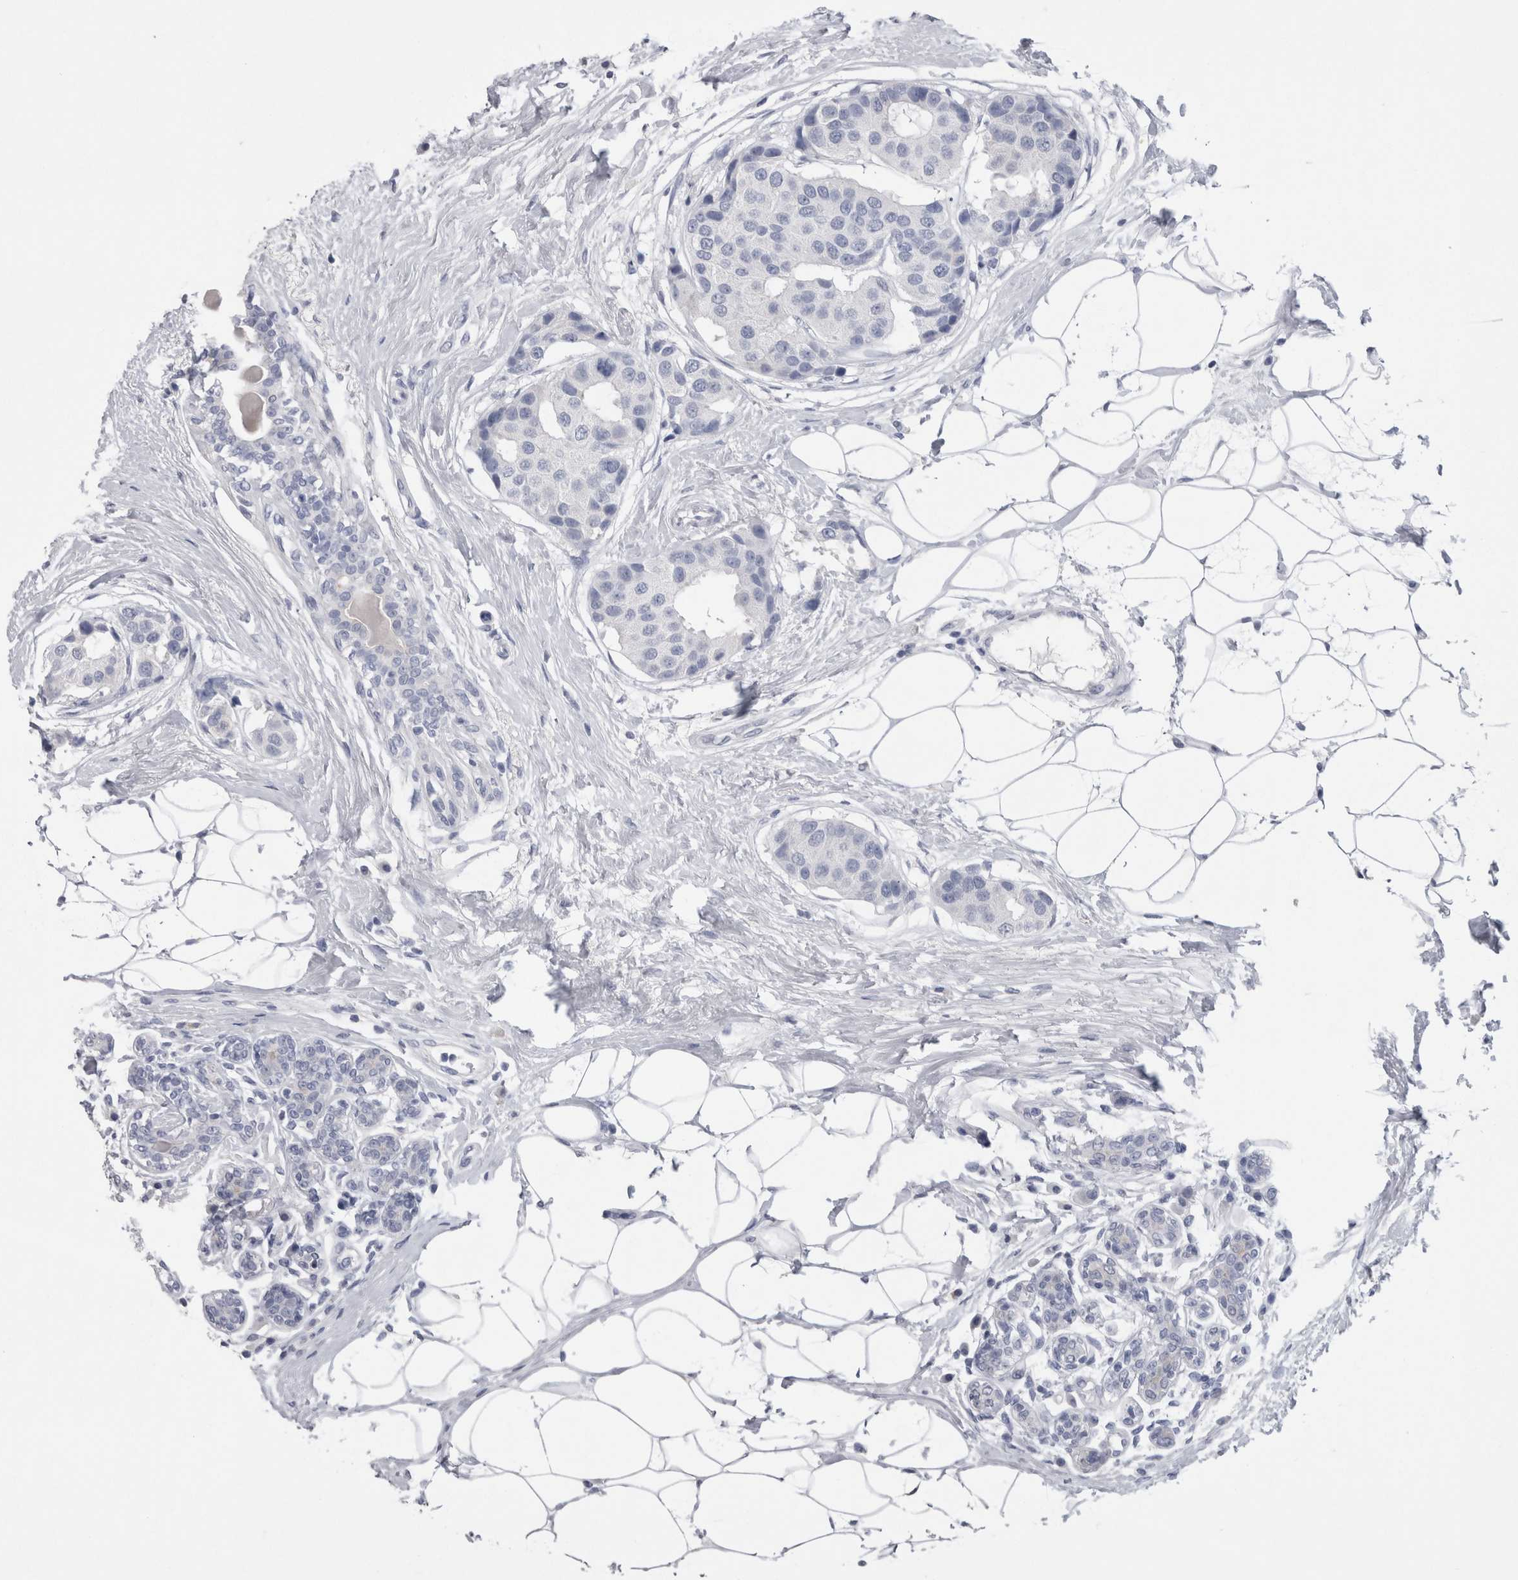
{"staining": {"intensity": "negative", "quantity": "none", "location": "none"}, "tissue": "breast cancer", "cell_type": "Tumor cells", "image_type": "cancer", "snomed": [{"axis": "morphology", "description": "Normal tissue, NOS"}, {"axis": "morphology", "description": "Duct carcinoma"}, {"axis": "topography", "description": "Breast"}], "caption": "High power microscopy histopathology image of an IHC micrograph of breast cancer, revealing no significant staining in tumor cells.", "gene": "CA8", "patient": {"sex": "female", "age": 39}}